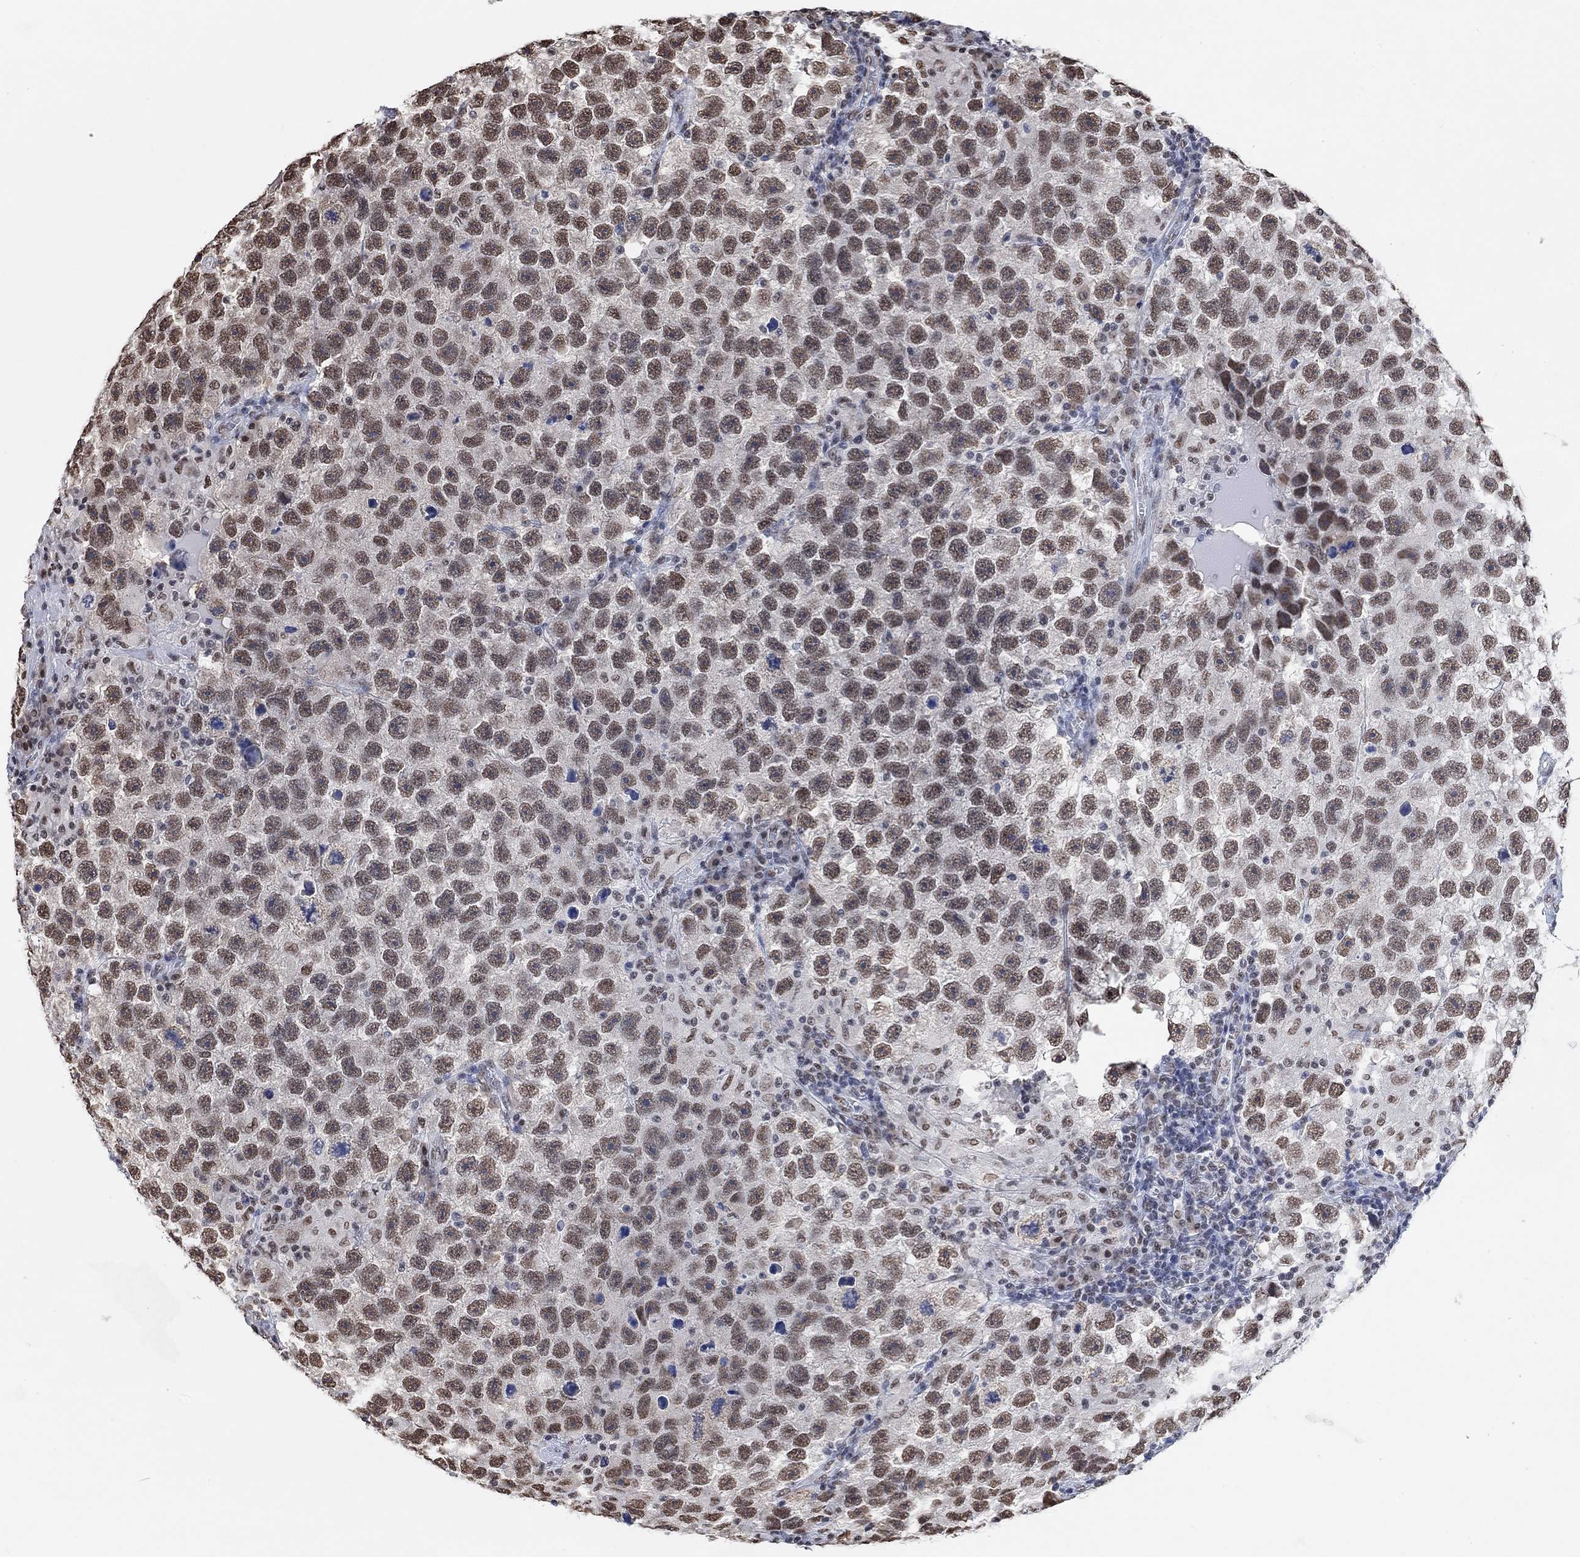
{"staining": {"intensity": "moderate", "quantity": "25%-75%", "location": "nuclear"}, "tissue": "testis cancer", "cell_type": "Tumor cells", "image_type": "cancer", "snomed": [{"axis": "morphology", "description": "Seminoma, NOS"}, {"axis": "topography", "description": "Testis"}], "caption": "A high-resolution micrograph shows immunohistochemistry staining of testis cancer (seminoma), which demonstrates moderate nuclear expression in approximately 25%-75% of tumor cells.", "gene": "USP39", "patient": {"sex": "male", "age": 26}}